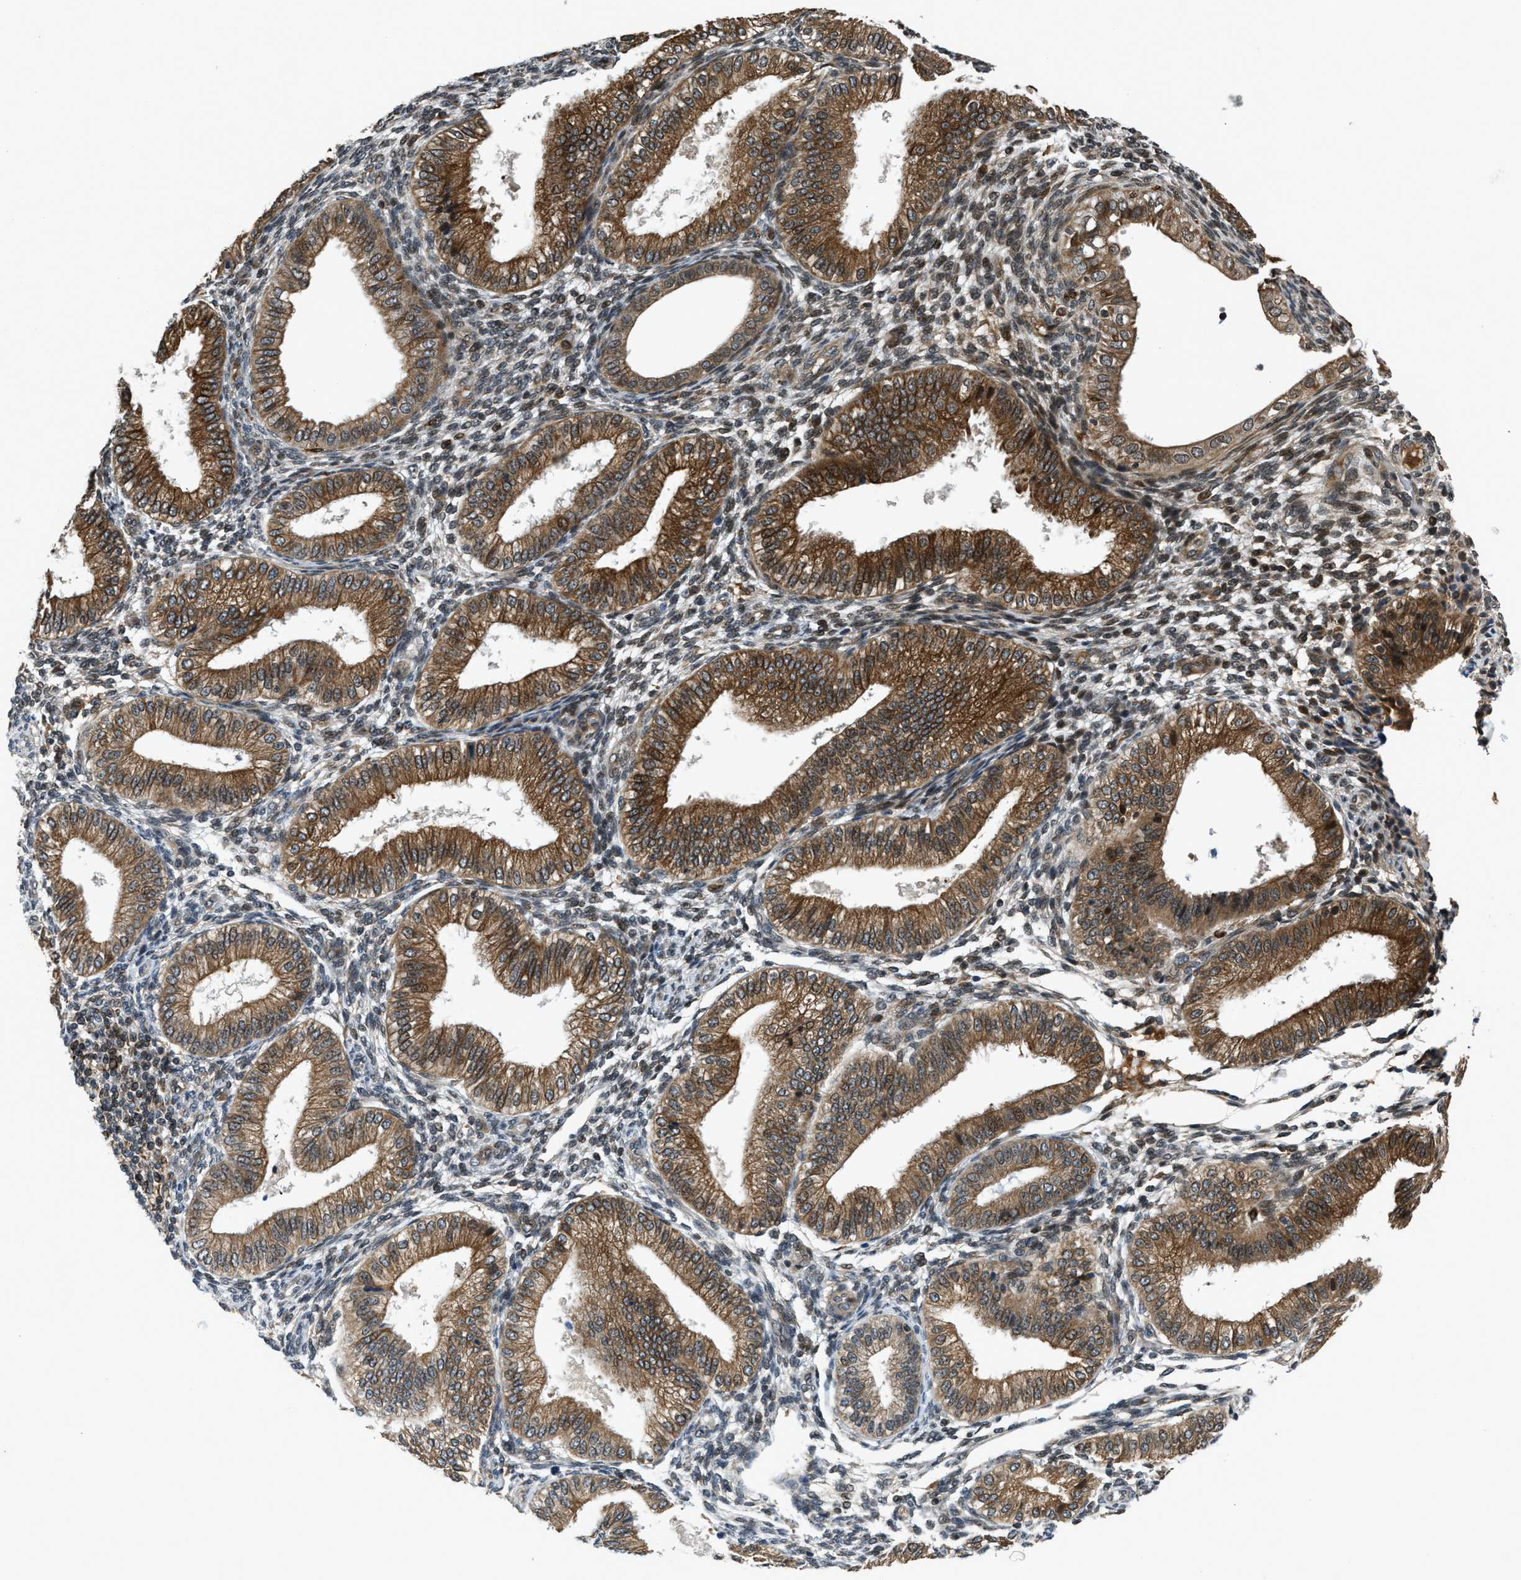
{"staining": {"intensity": "weak", "quantity": "<25%", "location": "cytoplasmic/membranous,nuclear"}, "tissue": "endometrium", "cell_type": "Cells in endometrial stroma", "image_type": "normal", "snomed": [{"axis": "morphology", "description": "Normal tissue, NOS"}, {"axis": "topography", "description": "Endometrium"}], "caption": "Immunohistochemical staining of benign human endometrium displays no significant positivity in cells in endometrial stroma. (Brightfield microscopy of DAB (3,3'-diaminobenzidine) IHC at high magnification).", "gene": "RETREG3", "patient": {"sex": "female", "age": 39}}